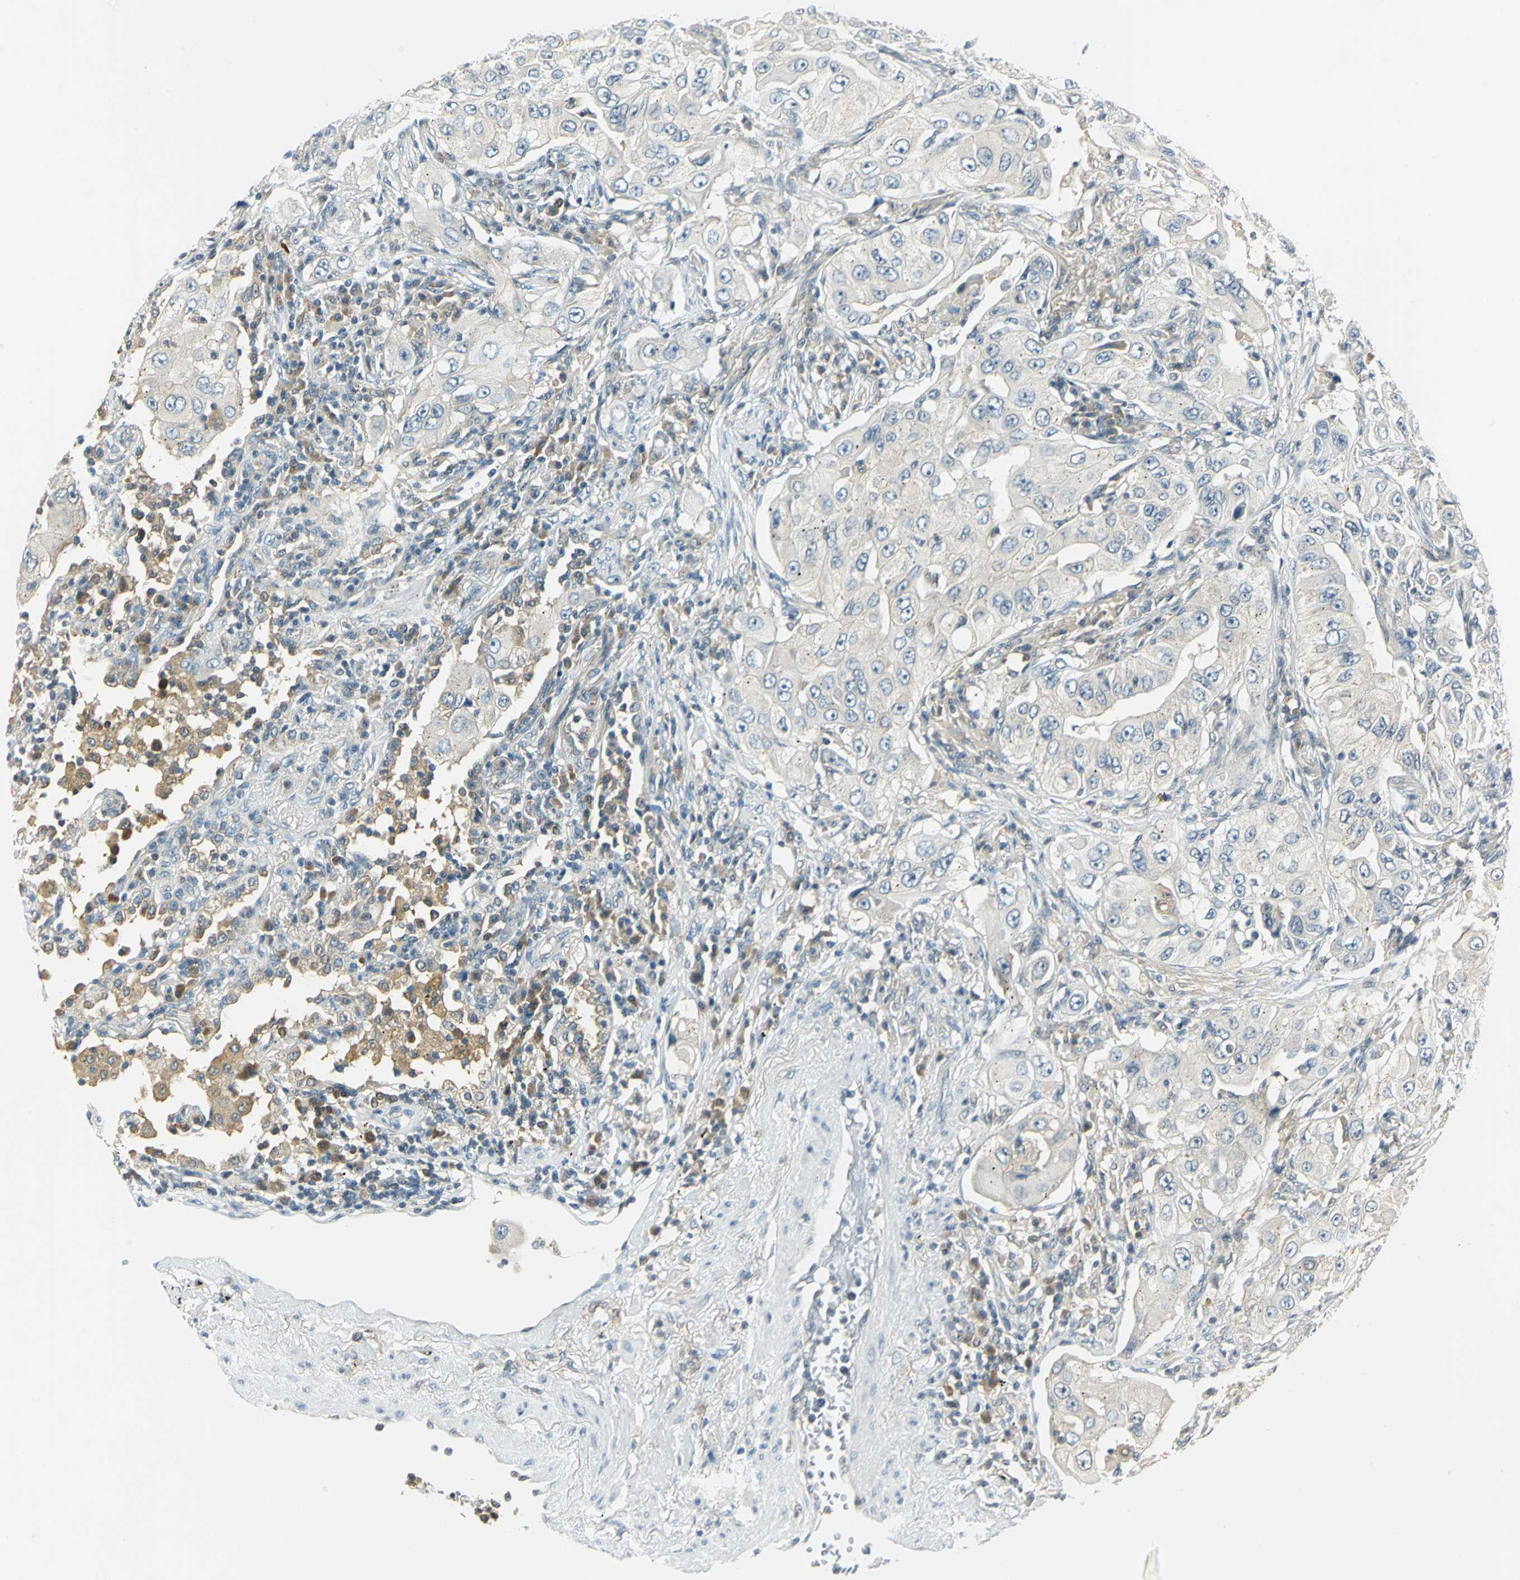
{"staining": {"intensity": "negative", "quantity": "none", "location": "none"}, "tissue": "lung cancer", "cell_type": "Tumor cells", "image_type": "cancer", "snomed": [{"axis": "morphology", "description": "Adenocarcinoma, NOS"}, {"axis": "topography", "description": "Lung"}], "caption": "Tumor cells show no significant protein staining in lung cancer (adenocarcinoma).", "gene": "FYN", "patient": {"sex": "male", "age": 84}}